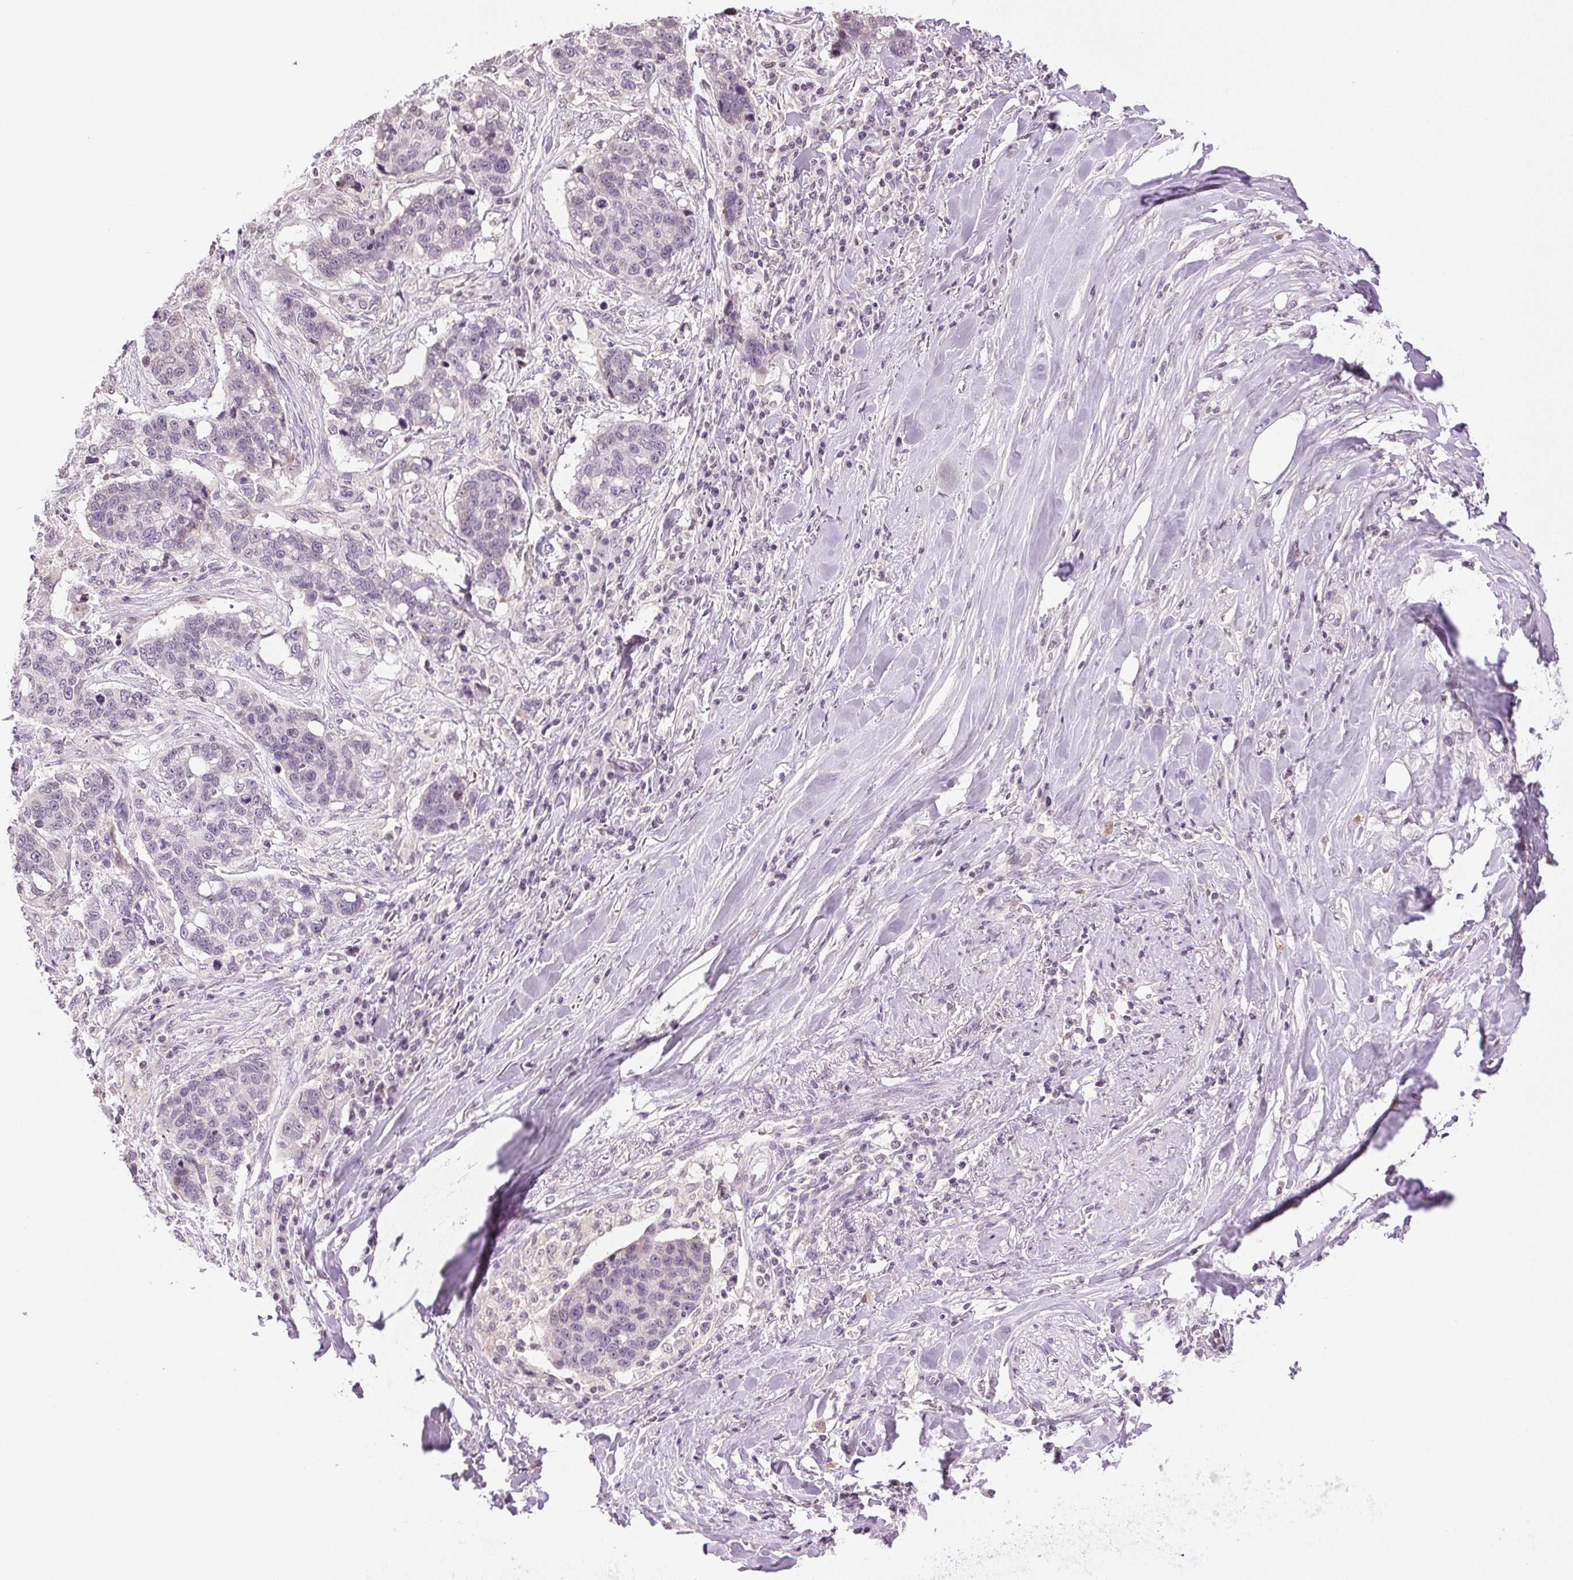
{"staining": {"intensity": "negative", "quantity": "none", "location": "none"}, "tissue": "lung cancer", "cell_type": "Tumor cells", "image_type": "cancer", "snomed": [{"axis": "morphology", "description": "Squamous cell carcinoma, NOS"}, {"axis": "topography", "description": "Lymph node"}, {"axis": "topography", "description": "Lung"}], "caption": "Photomicrograph shows no protein positivity in tumor cells of lung squamous cell carcinoma tissue.", "gene": "TNNT3", "patient": {"sex": "male", "age": 61}}